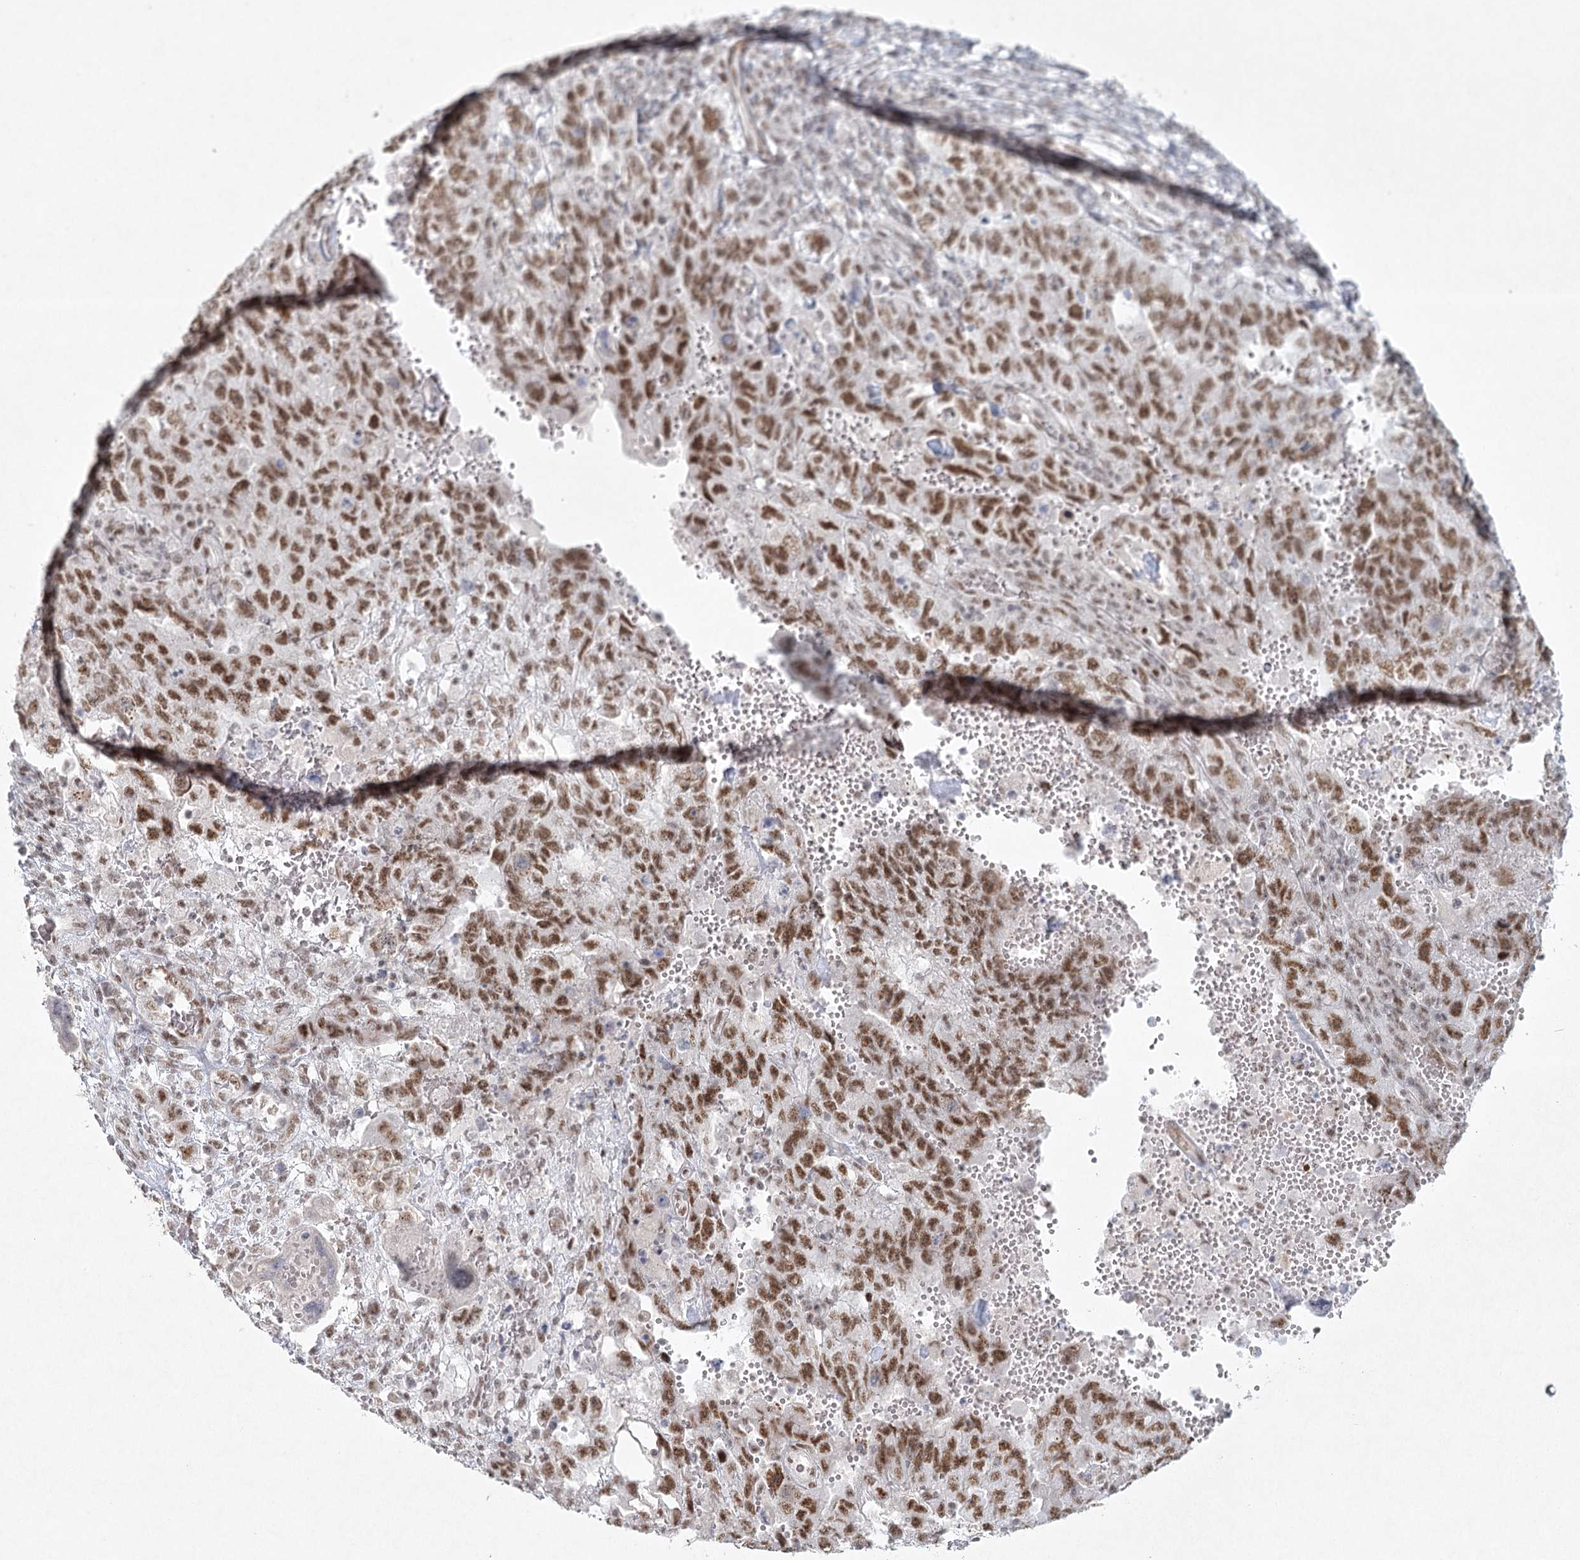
{"staining": {"intensity": "moderate", "quantity": ">75%", "location": "nuclear"}, "tissue": "testis cancer", "cell_type": "Tumor cells", "image_type": "cancer", "snomed": [{"axis": "morphology", "description": "Carcinoma, Embryonal, NOS"}, {"axis": "topography", "description": "Testis"}], "caption": "Brown immunohistochemical staining in human testis embryonal carcinoma exhibits moderate nuclear staining in approximately >75% of tumor cells.", "gene": "U2SURP", "patient": {"sex": "male", "age": 26}}